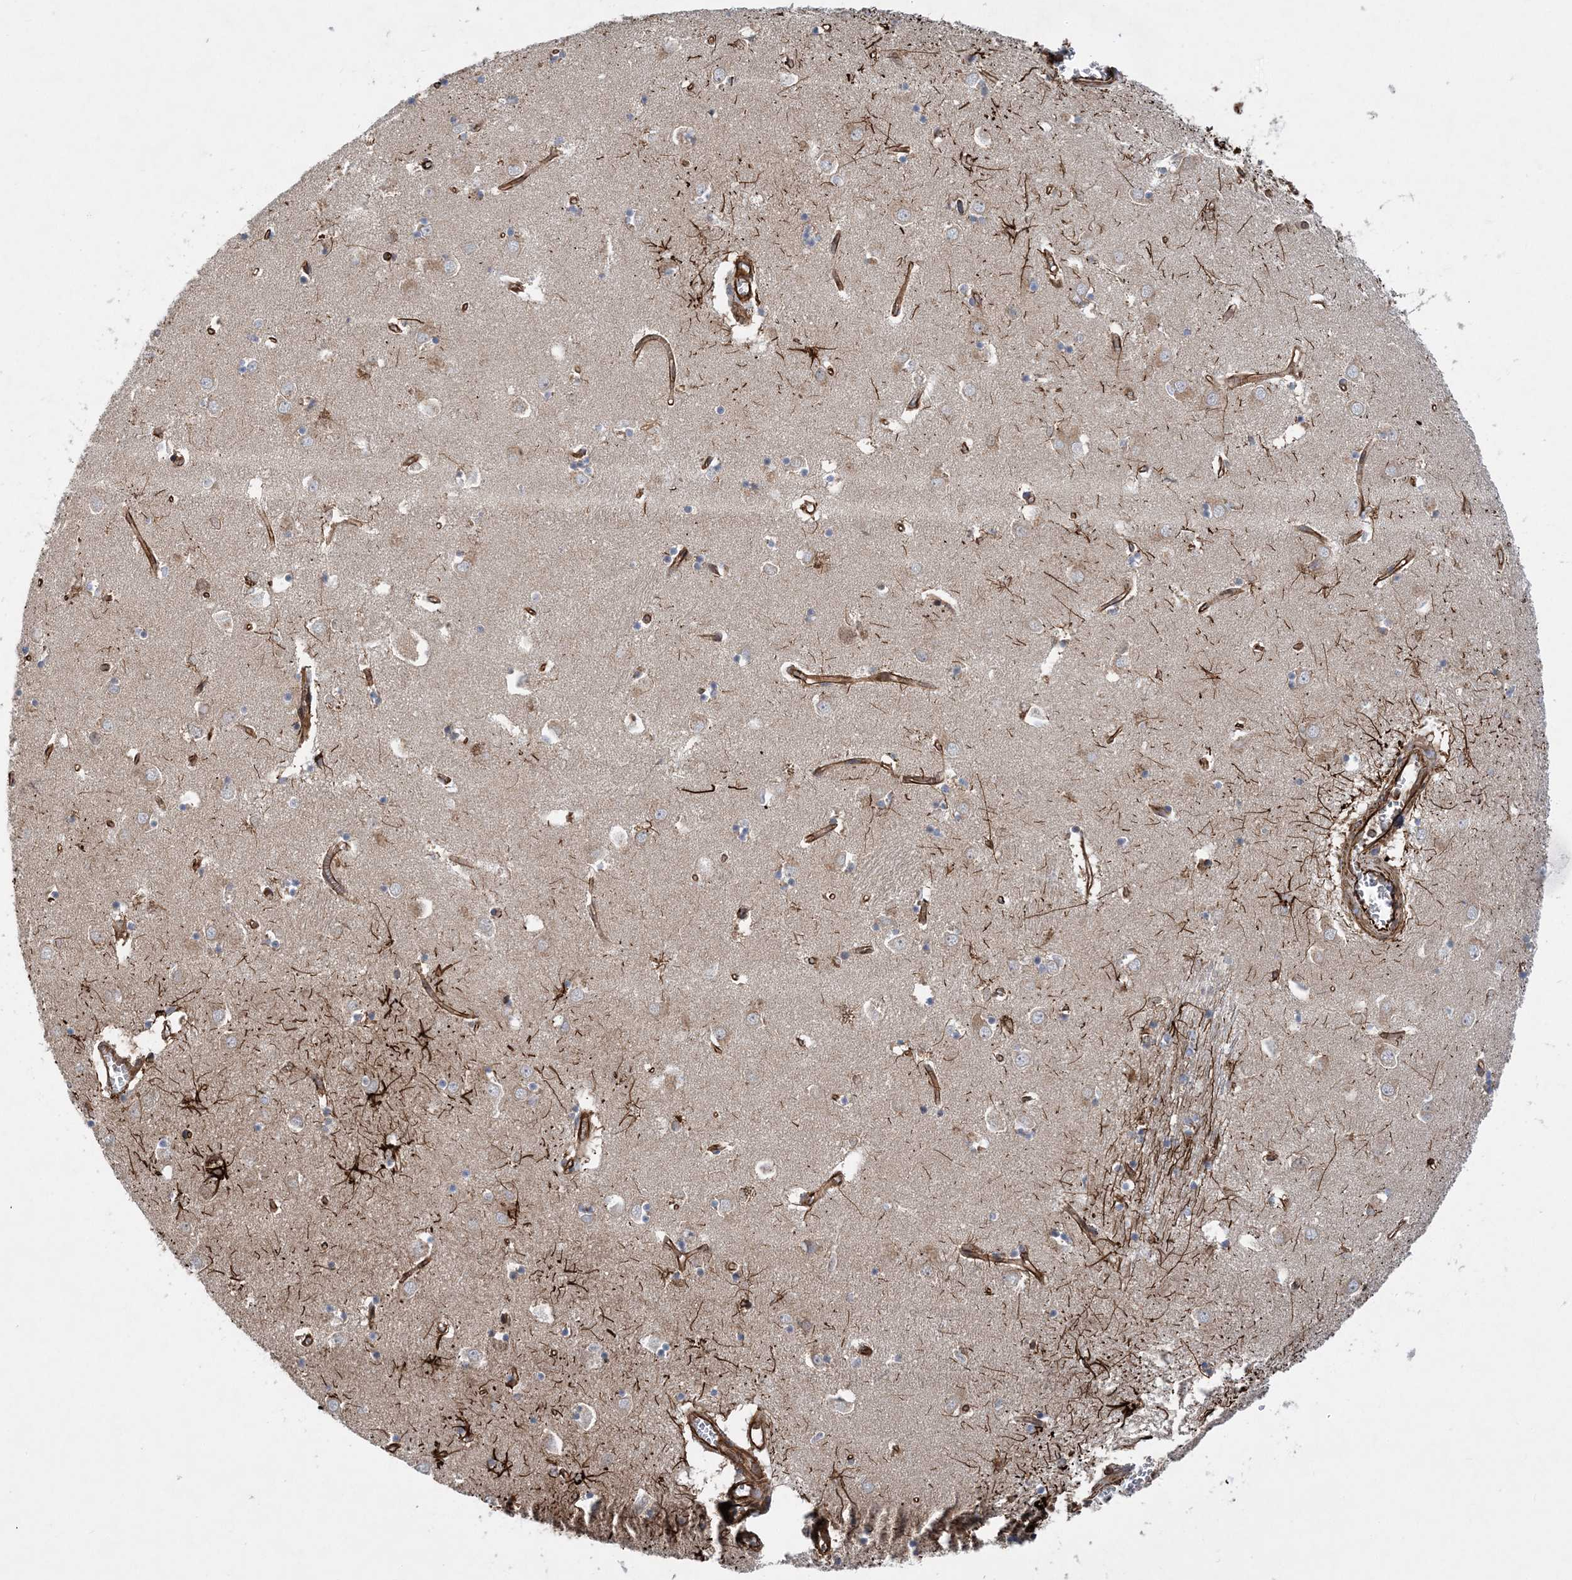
{"staining": {"intensity": "moderate", "quantity": "25%-75%", "location": "cytoplasmic/membranous"}, "tissue": "caudate", "cell_type": "Glial cells", "image_type": "normal", "snomed": [{"axis": "morphology", "description": "Normal tissue, NOS"}, {"axis": "topography", "description": "Lateral ventricle wall"}], "caption": "Immunohistochemical staining of normal human caudate displays 25%-75% levels of moderate cytoplasmic/membranous protein staining in about 25%-75% of glial cells.", "gene": "FAM114A2", "patient": {"sex": "male", "age": 70}}